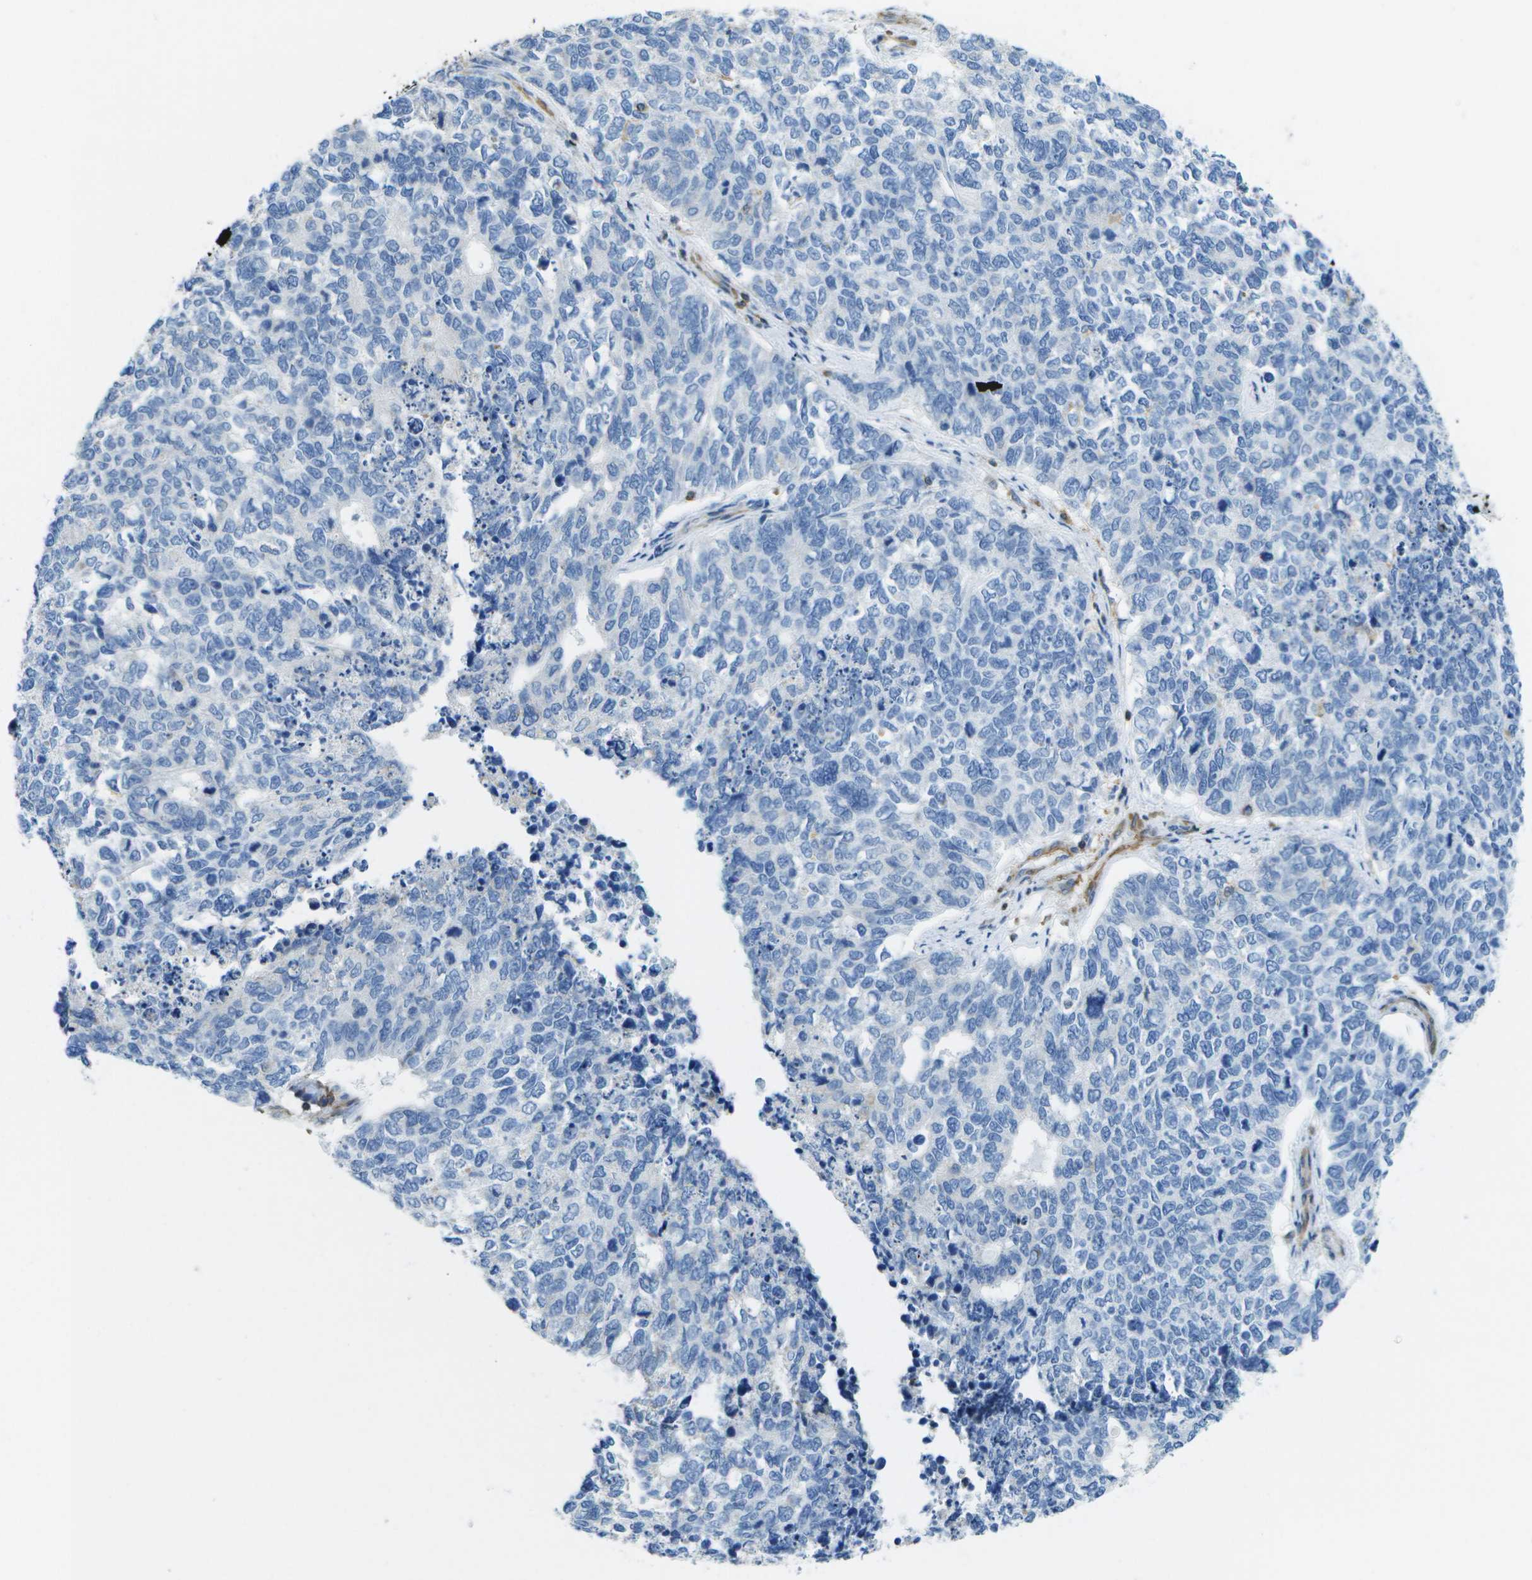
{"staining": {"intensity": "negative", "quantity": "none", "location": "none"}, "tissue": "cervical cancer", "cell_type": "Tumor cells", "image_type": "cancer", "snomed": [{"axis": "morphology", "description": "Squamous cell carcinoma, NOS"}, {"axis": "topography", "description": "Cervix"}], "caption": "This is a image of immunohistochemistry (IHC) staining of cervical cancer, which shows no expression in tumor cells.", "gene": "RCSD1", "patient": {"sex": "female", "age": 63}}